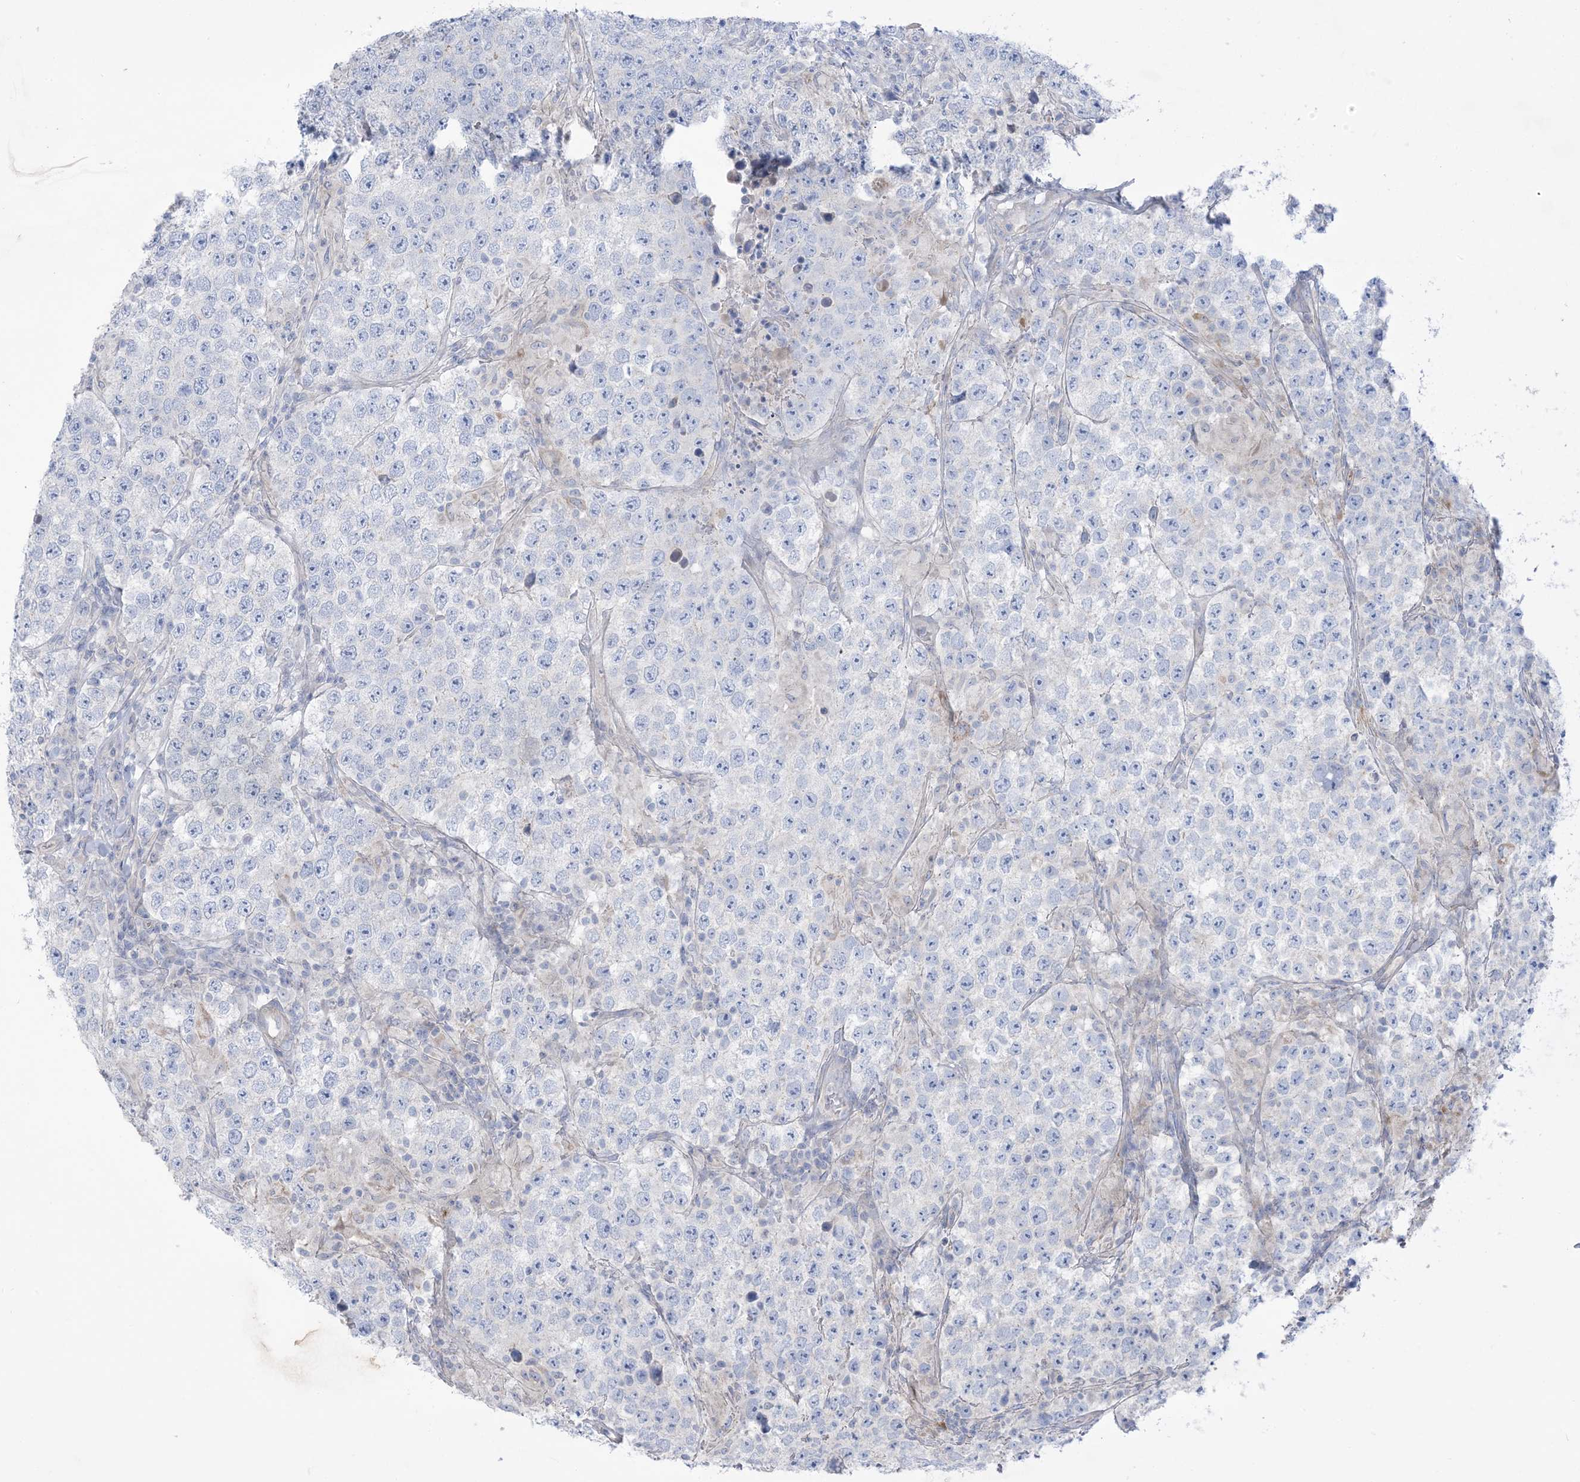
{"staining": {"intensity": "negative", "quantity": "none", "location": "none"}, "tissue": "testis cancer", "cell_type": "Tumor cells", "image_type": "cancer", "snomed": [{"axis": "morphology", "description": "Normal tissue, NOS"}, {"axis": "morphology", "description": "Urothelial carcinoma, High grade"}, {"axis": "morphology", "description": "Seminoma, NOS"}, {"axis": "morphology", "description": "Carcinoma, Embryonal, NOS"}, {"axis": "topography", "description": "Urinary bladder"}, {"axis": "topography", "description": "Testis"}], "caption": "This is an immunohistochemistry image of high-grade urothelial carcinoma (testis). There is no positivity in tumor cells.", "gene": "MTHFD2L", "patient": {"sex": "male", "age": 41}}